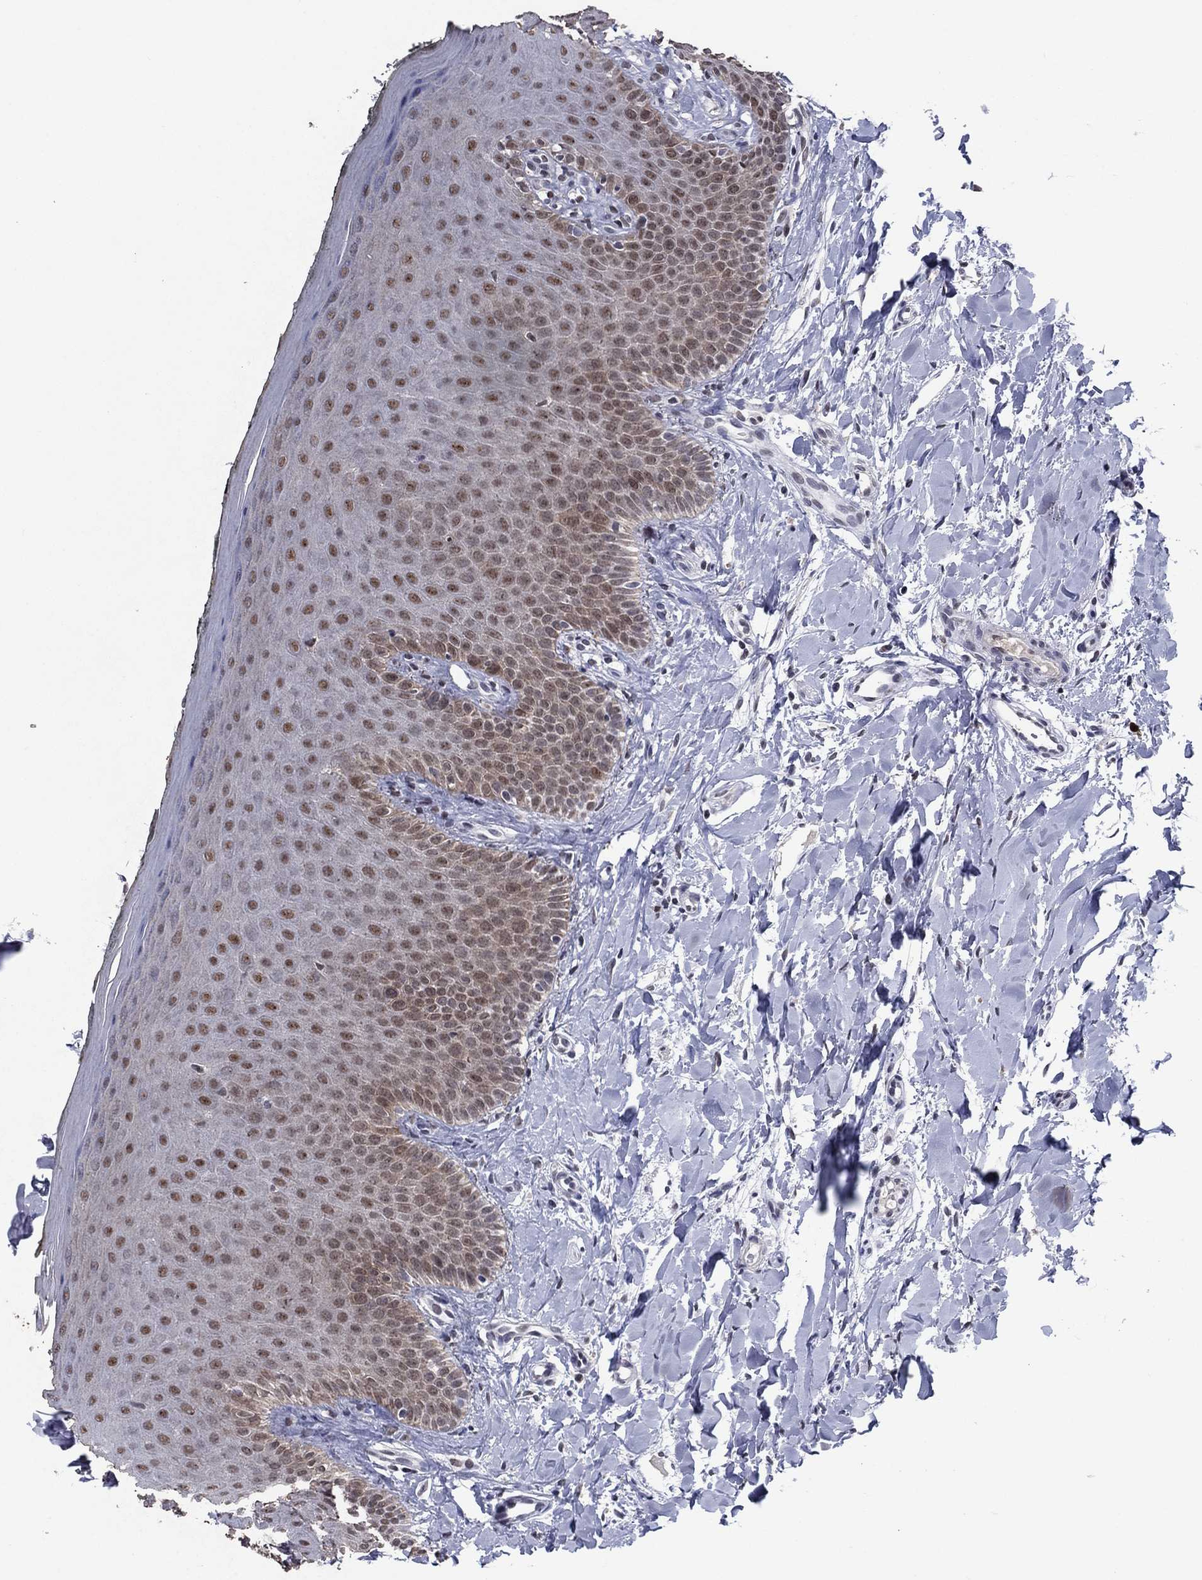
{"staining": {"intensity": "moderate", "quantity": "<25%", "location": "nuclear"}, "tissue": "oral mucosa", "cell_type": "Squamous epithelial cells", "image_type": "normal", "snomed": [{"axis": "morphology", "description": "Normal tissue, NOS"}, {"axis": "topography", "description": "Oral tissue"}], "caption": "The photomicrograph shows immunohistochemical staining of normal oral mucosa. There is moderate nuclear positivity is seen in approximately <25% of squamous epithelial cells. (IHC, brightfield microscopy, high magnification).", "gene": "TYMS", "patient": {"sex": "female", "age": 43}}